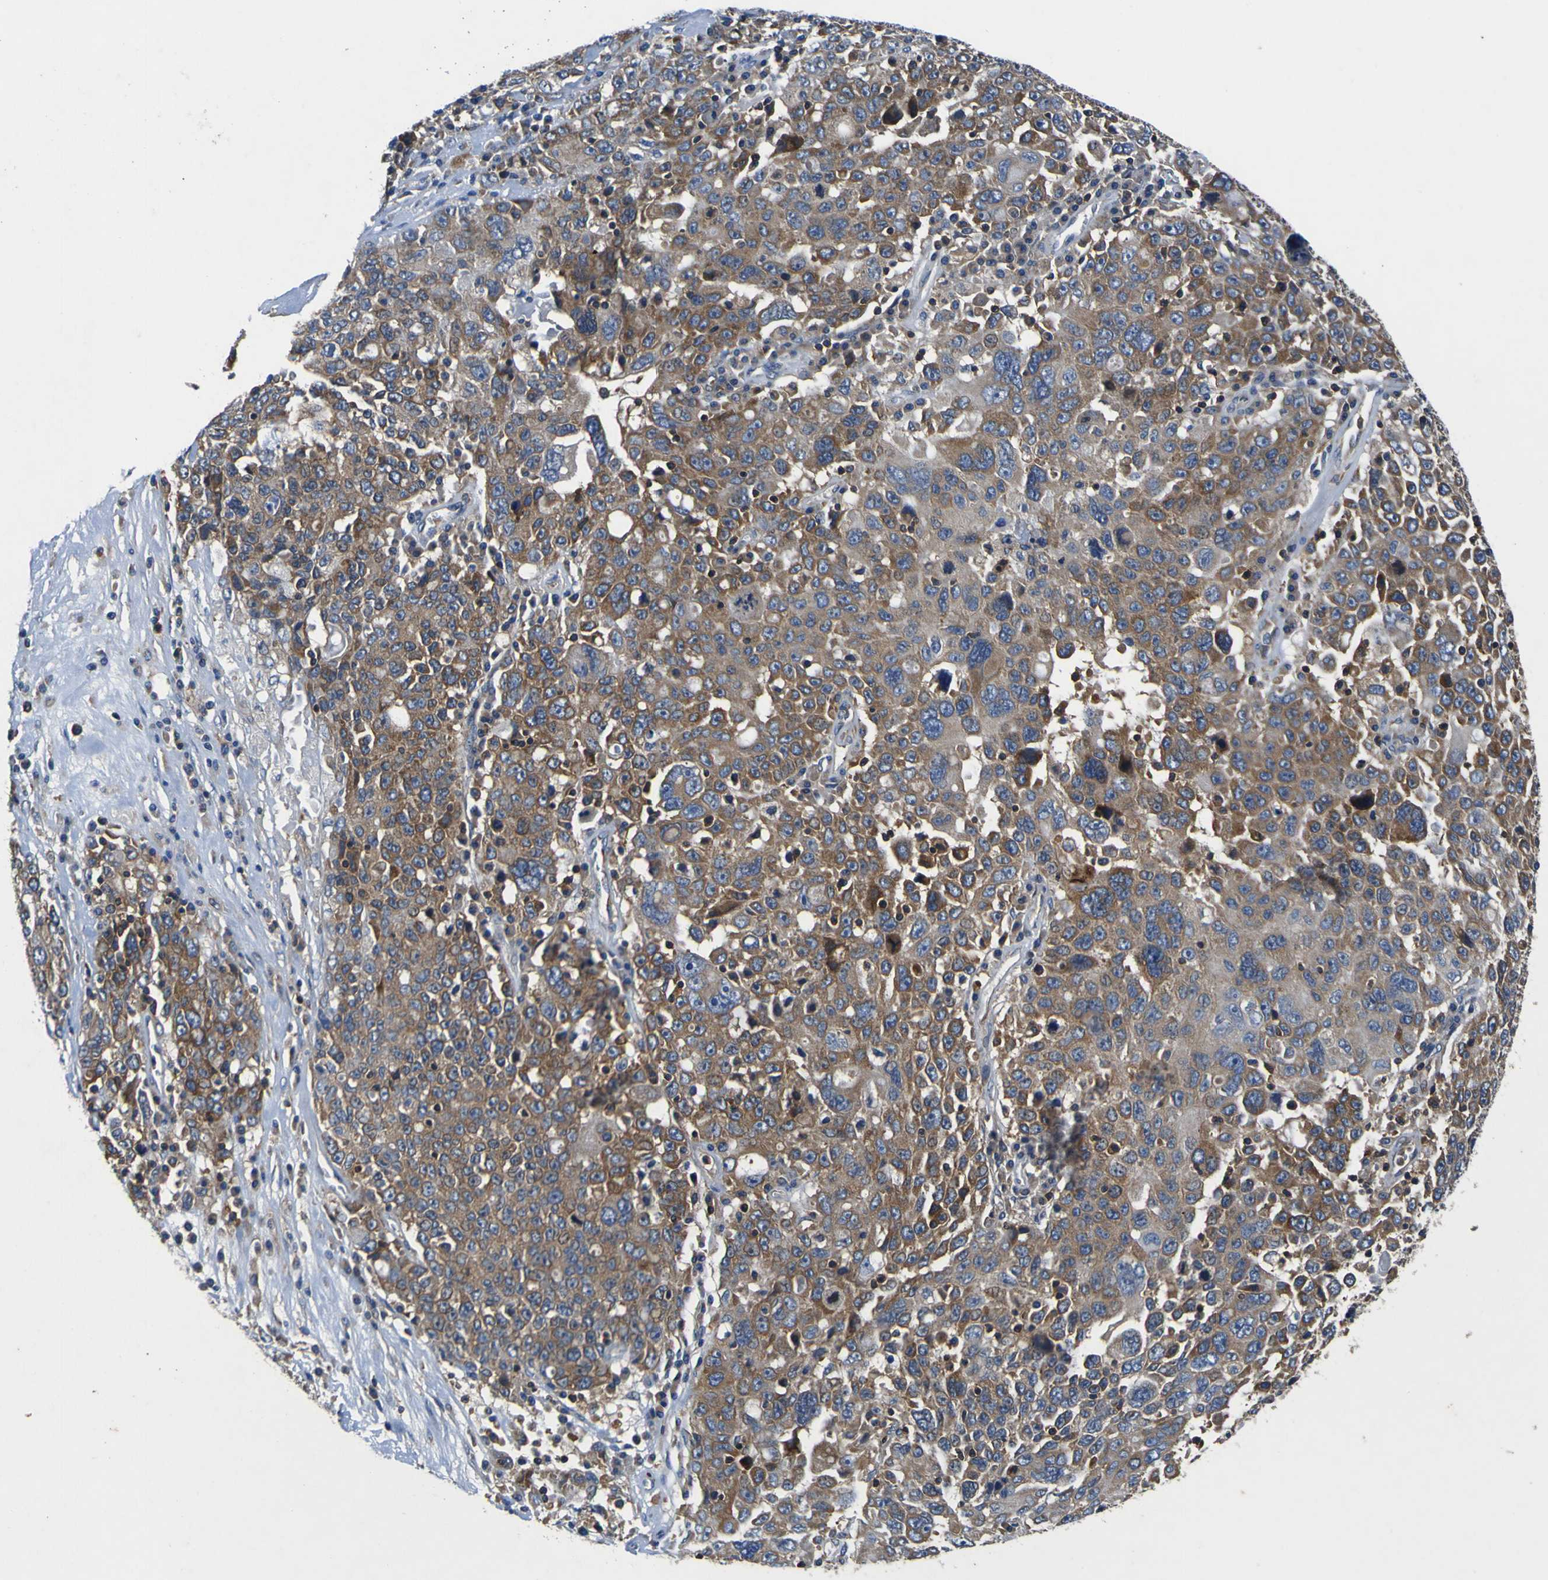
{"staining": {"intensity": "moderate", "quantity": ">75%", "location": "cytoplasmic/membranous"}, "tissue": "ovarian cancer", "cell_type": "Tumor cells", "image_type": "cancer", "snomed": [{"axis": "morphology", "description": "Carcinoma, endometroid"}, {"axis": "topography", "description": "Ovary"}], "caption": "Immunohistochemistry (DAB) staining of human ovarian cancer (endometroid carcinoma) shows moderate cytoplasmic/membranous protein expression in approximately >75% of tumor cells. (DAB (3,3'-diaminobenzidine) = brown stain, brightfield microscopy at high magnification).", "gene": "CNR2", "patient": {"sex": "female", "age": 62}}